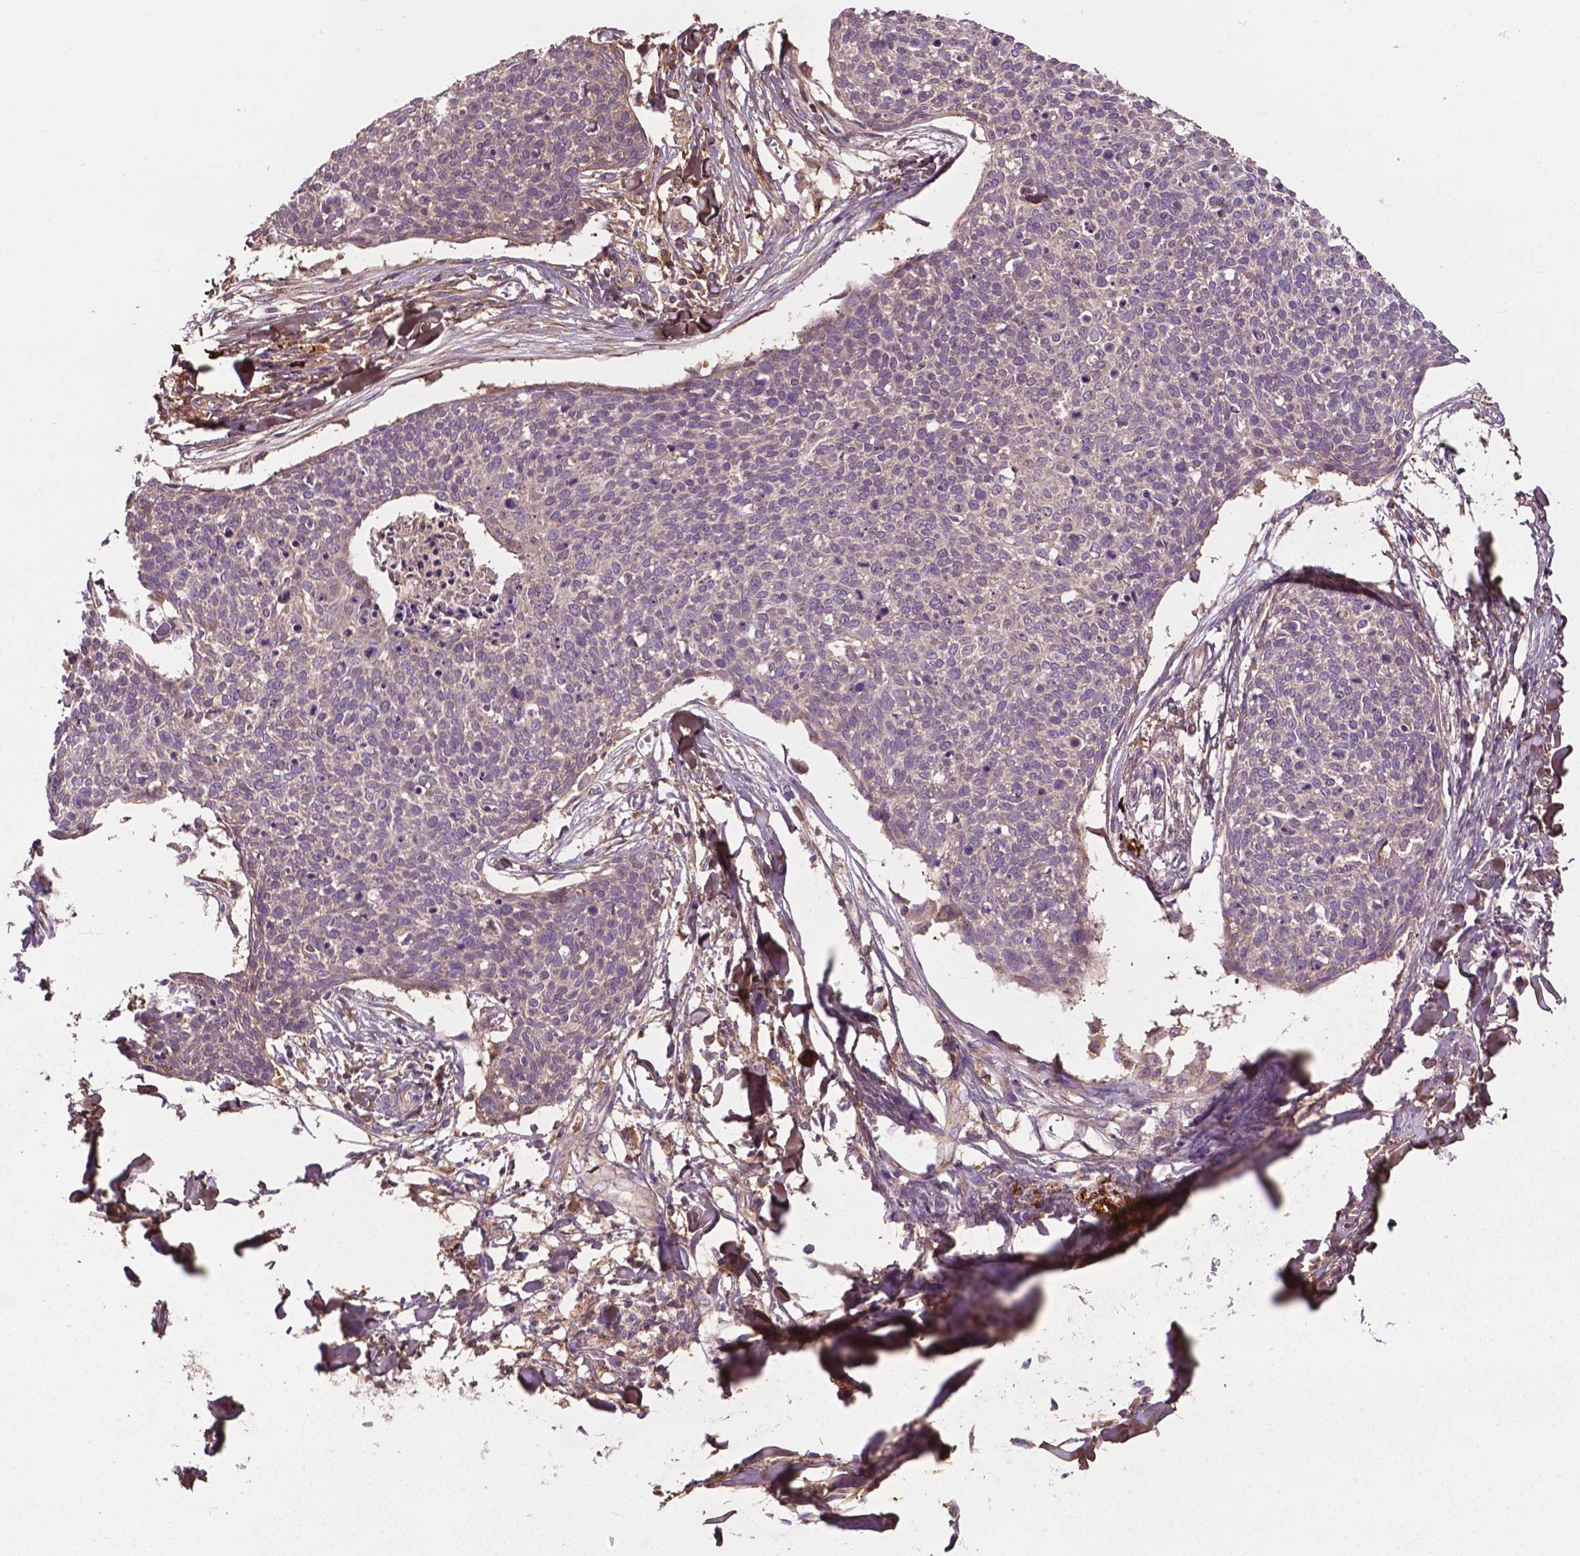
{"staining": {"intensity": "negative", "quantity": "none", "location": "none"}, "tissue": "skin cancer", "cell_type": "Tumor cells", "image_type": "cancer", "snomed": [{"axis": "morphology", "description": "Squamous cell carcinoma, NOS"}, {"axis": "topography", "description": "Skin"}, {"axis": "topography", "description": "Vulva"}], "caption": "Protein analysis of skin cancer (squamous cell carcinoma) exhibits no significant expression in tumor cells. (DAB immunohistochemistry (IHC) with hematoxylin counter stain).", "gene": "GJA9", "patient": {"sex": "female", "age": 75}}